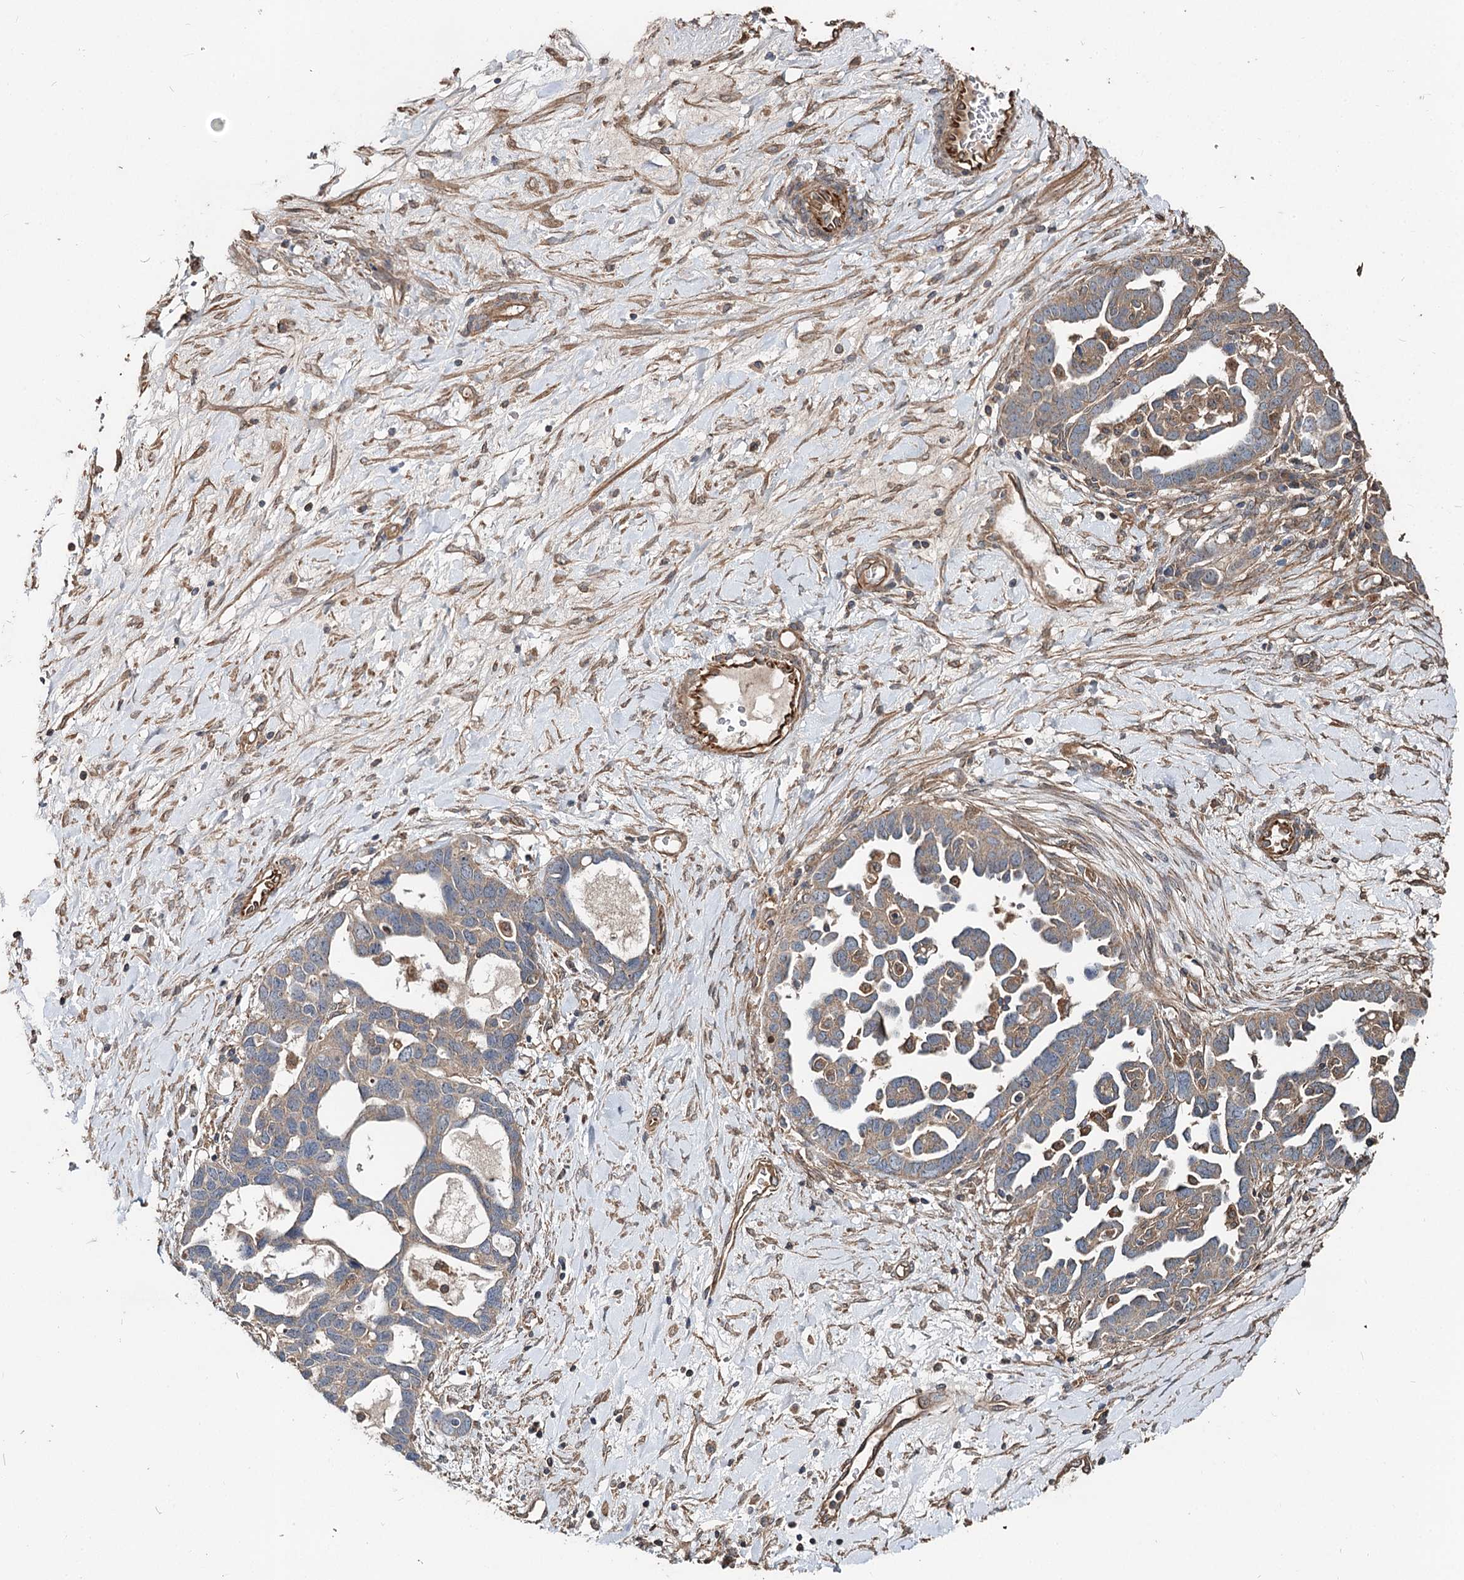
{"staining": {"intensity": "weak", "quantity": "25%-75%", "location": "cytoplasmic/membranous"}, "tissue": "ovarian cancer", "cell_type": "Tumor cells", "image_type": "cancer", "snomed": [{"axis": "morphology", "description": "Cystadenocarcinoma, serous, NOS"}, {"axis": "topography", "description": "Ovary"}], "caption": "Approximately 25%-75% of tumor cells in serous cystadenocarcinoma (ovarian) reveal weak cytoplasmic/membranous protein staining as visualized by brown immunohistochemical staining.", "gene": "SPART", "patient": {"sex": "female", "age": 54}}